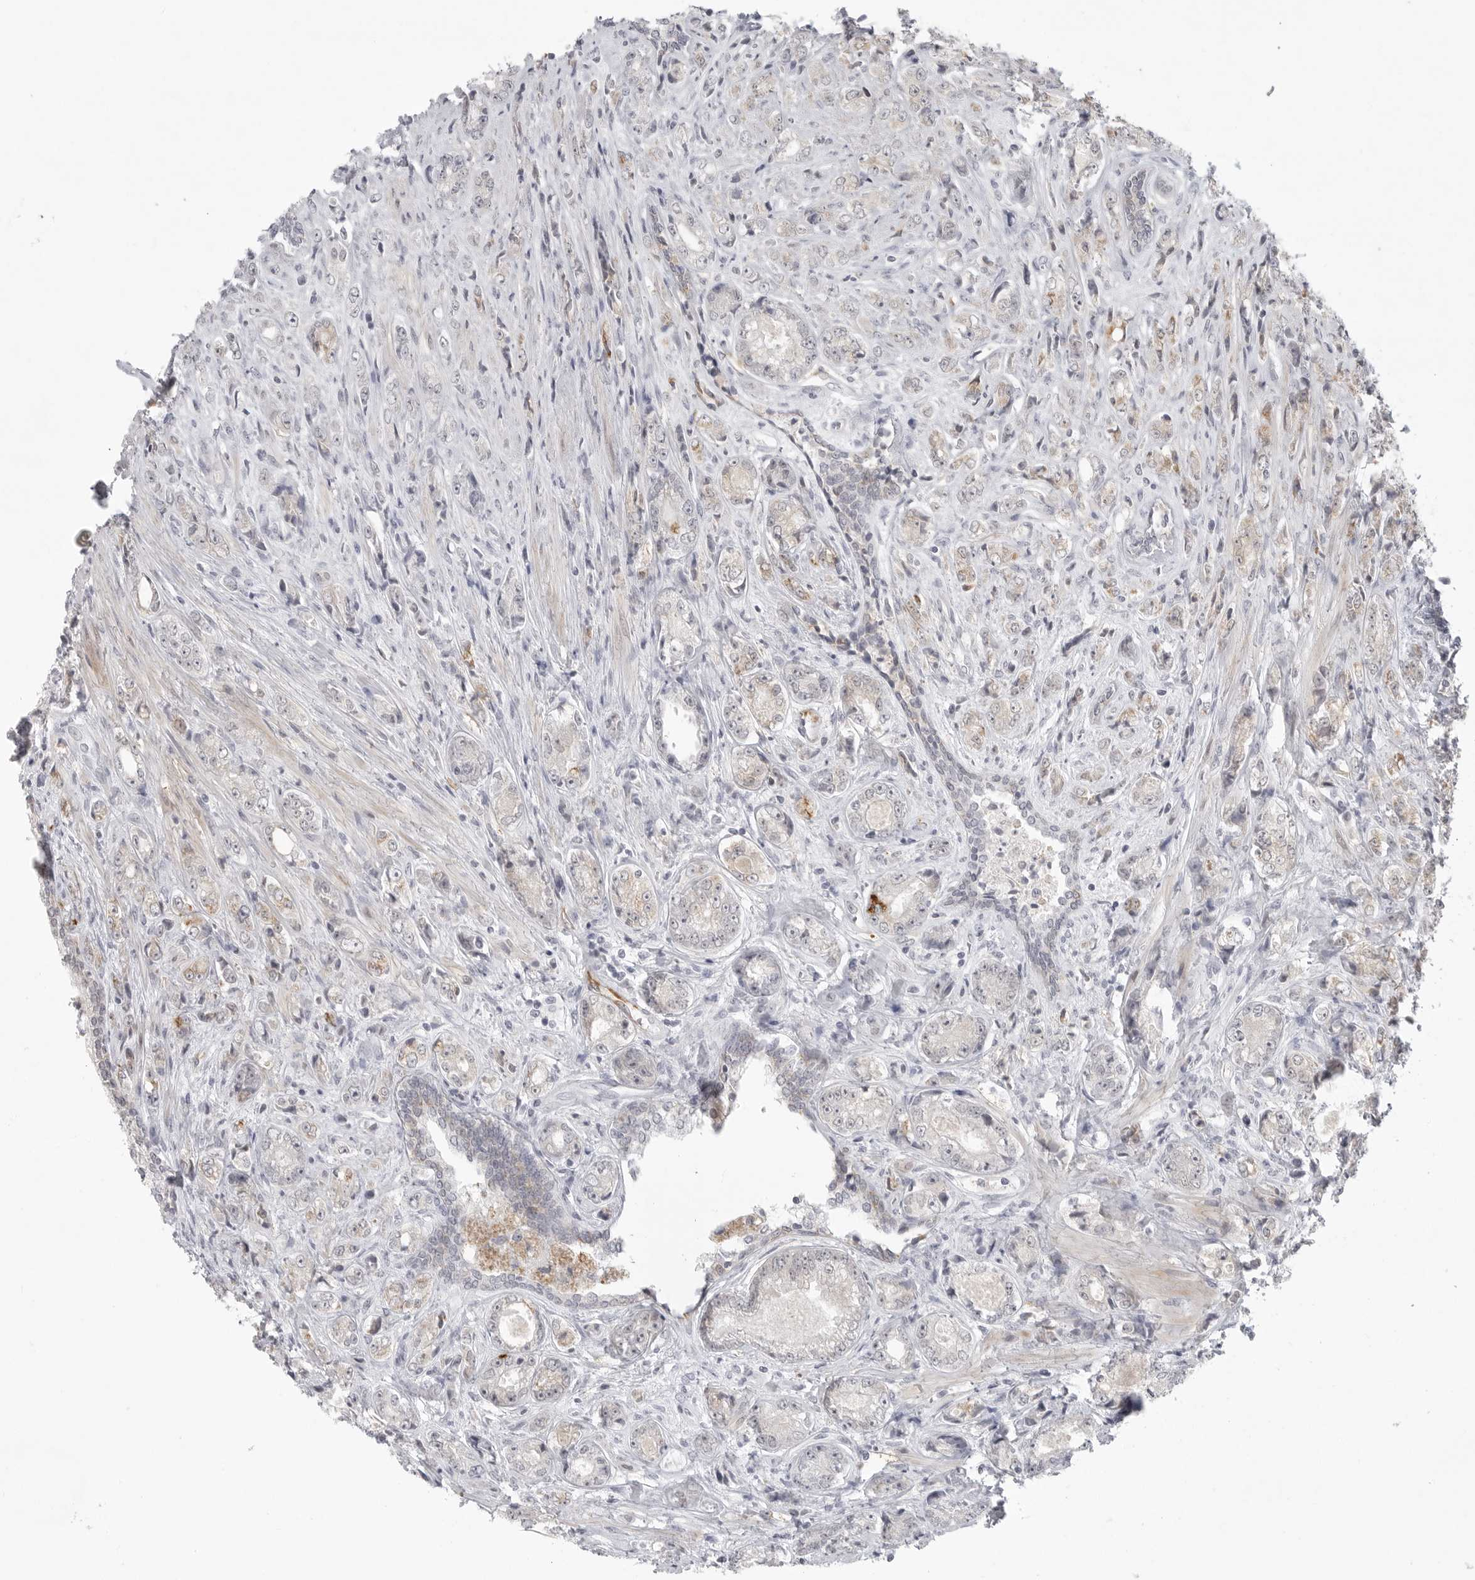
{"staining": {"intensity": "weak", "quantity": "<25%", "location": "cytoplasmic/membranous"}, "tissue": "prostate cancer", "cell_type": "Tumor cells", "image_type": "cancer", "snomed": [{"axis": "morphology", "description": "Adenocarcinoma, High grade"}, {"axis": "topography", "description": "Prostate"}], "caption": "Immunohistochemistry of prostate cancer (high-grade adenocarcinoma) demonstrates no staining in tumor cells.", "gene": "TCTN3", "patient": {"sex": "male", "age": 61}}